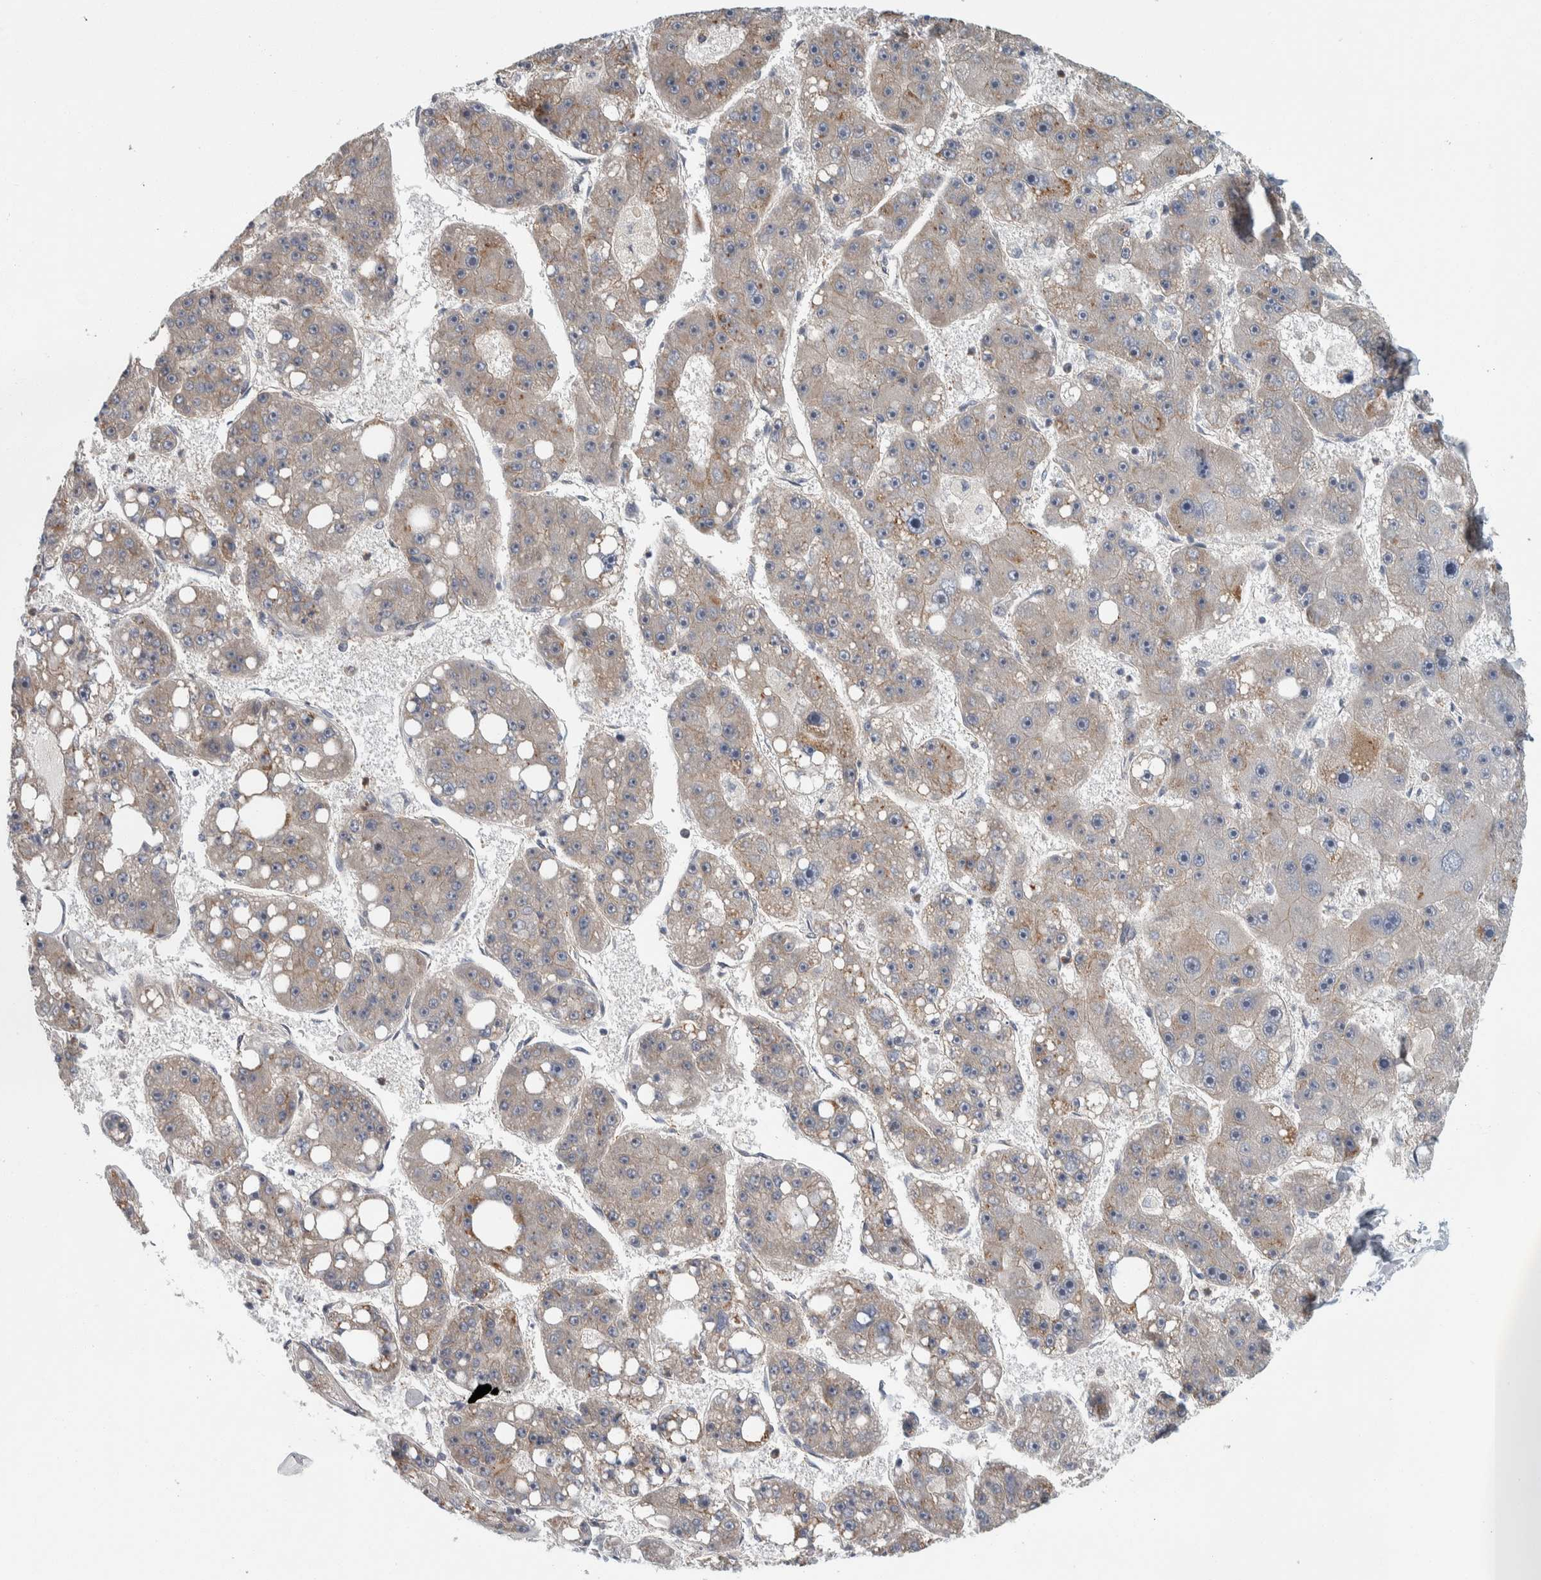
{"staining": {"intensity": "weak", "quantity": "<25%", "location": "cytoplasmic/membranous"}, "tissue": "liver cancer", "cell_type": "Tumor cells", "image_type": "cancer", "snomed": [{"axis": "morphology", "description": "Carcinoma, Hepatocellular, NOS"}, {"axis": "topography", "description": "Liver"}], "caption": "Photomicrograph shows no protein expression in tumor cells of liver cancer (hepatocellular carcinoma) tissue. The staining is performed using DAB brown chromogen with nuclei counter-stained in using hematoxylin.", "gene": "KCNJ3", "patient": {"sex": "female", "age": 61}}